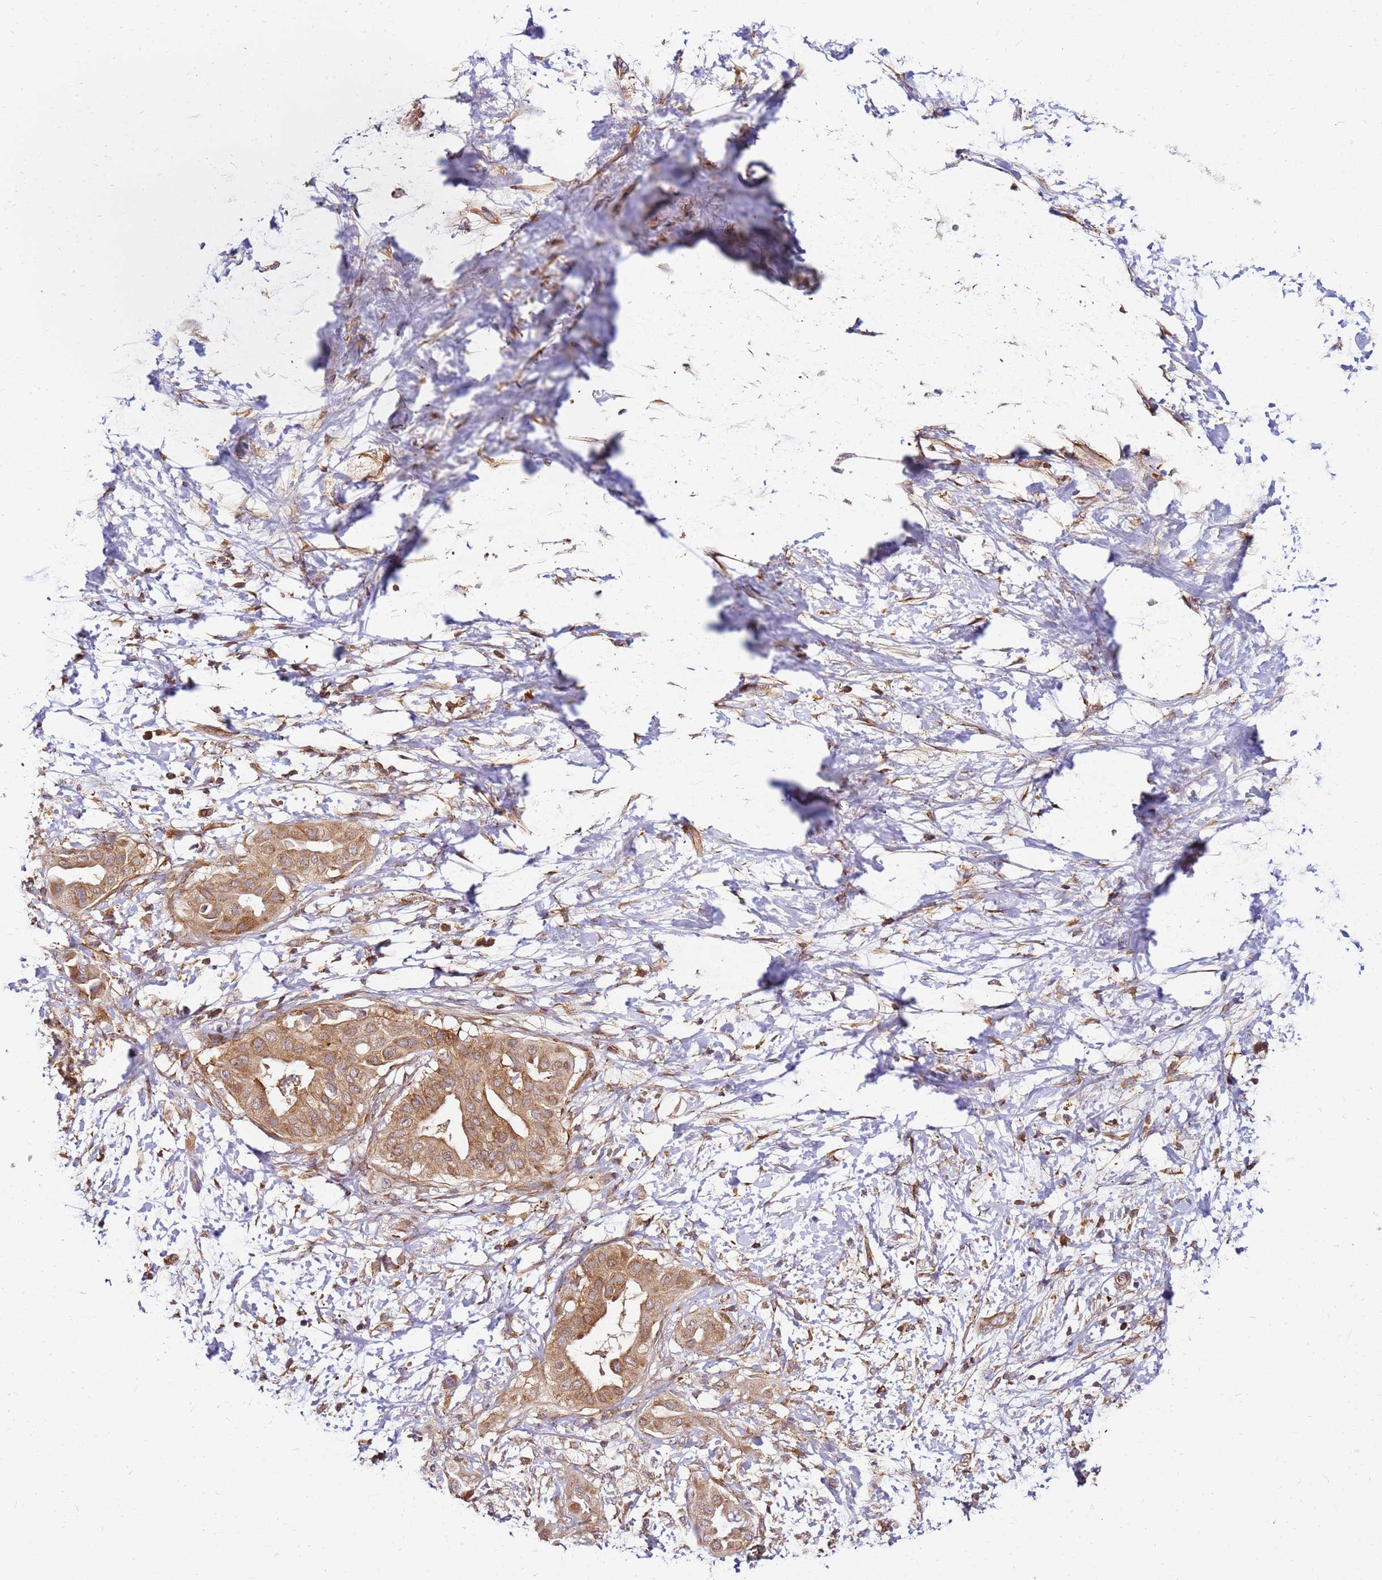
{"staining": {"intensity": "moderate", "quantity": ">75%", "location": "cytoplasmic/membranous"}, "tissue": "pancreatic cancer", "cell_type": "Tumor cells", "image_type": "cancer", "snomed": [{"axis": "morphology", "description": "Adenocarcinoma, NOS"}, {"axis": "topography", "description": "Pancreas"}], "caption": "Brown immunohistochemical staining in pancreatic cancer (adenocarcinoma) exhibits moderate cytoplasmic/membranous expression in about >75% of tumor cells.", "gene": "PIH1D1", "patient": {"sex": "male", "age": 68}}